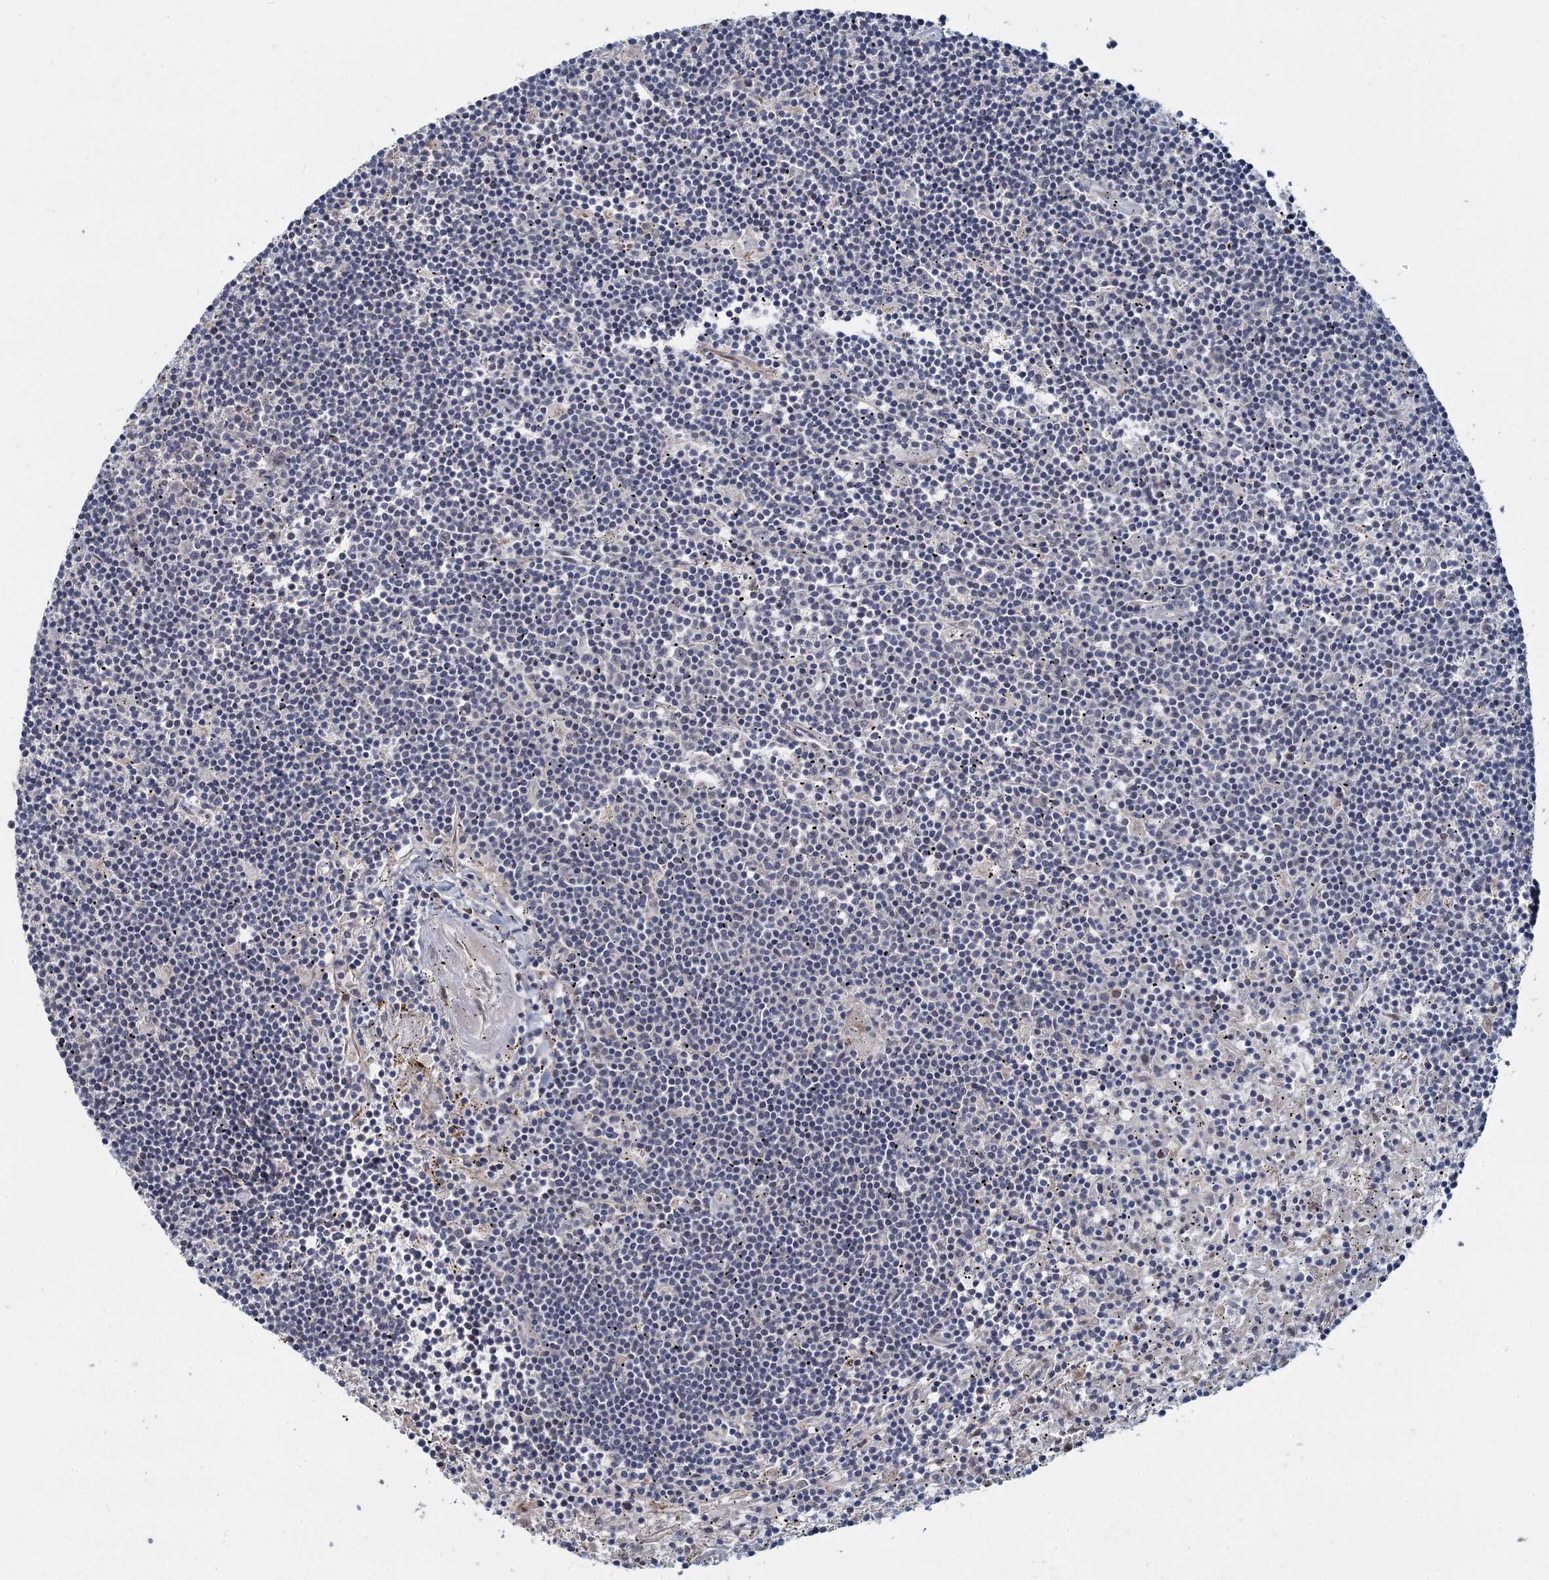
{"staining": {"intensity": "negative", "quantity": "none", "location": "none"}, "tissue": "lymphoma", "cell_type": "Tumor cells", "image_type": "cancer", "snomed": [{"axis": "morphology", "description": "Malignant lymphoma, non-Hodgkin's type, Low grade"}, {"axis": "topography", "description": "Spleen"}], "caption": "IHC of malignant lymphoma, non-Hodgkin's type (low-grade) exhibits no positivity in tumor cells.", "gene": "RPRD1A", "patient": {"sex": "male", "age": 76}}